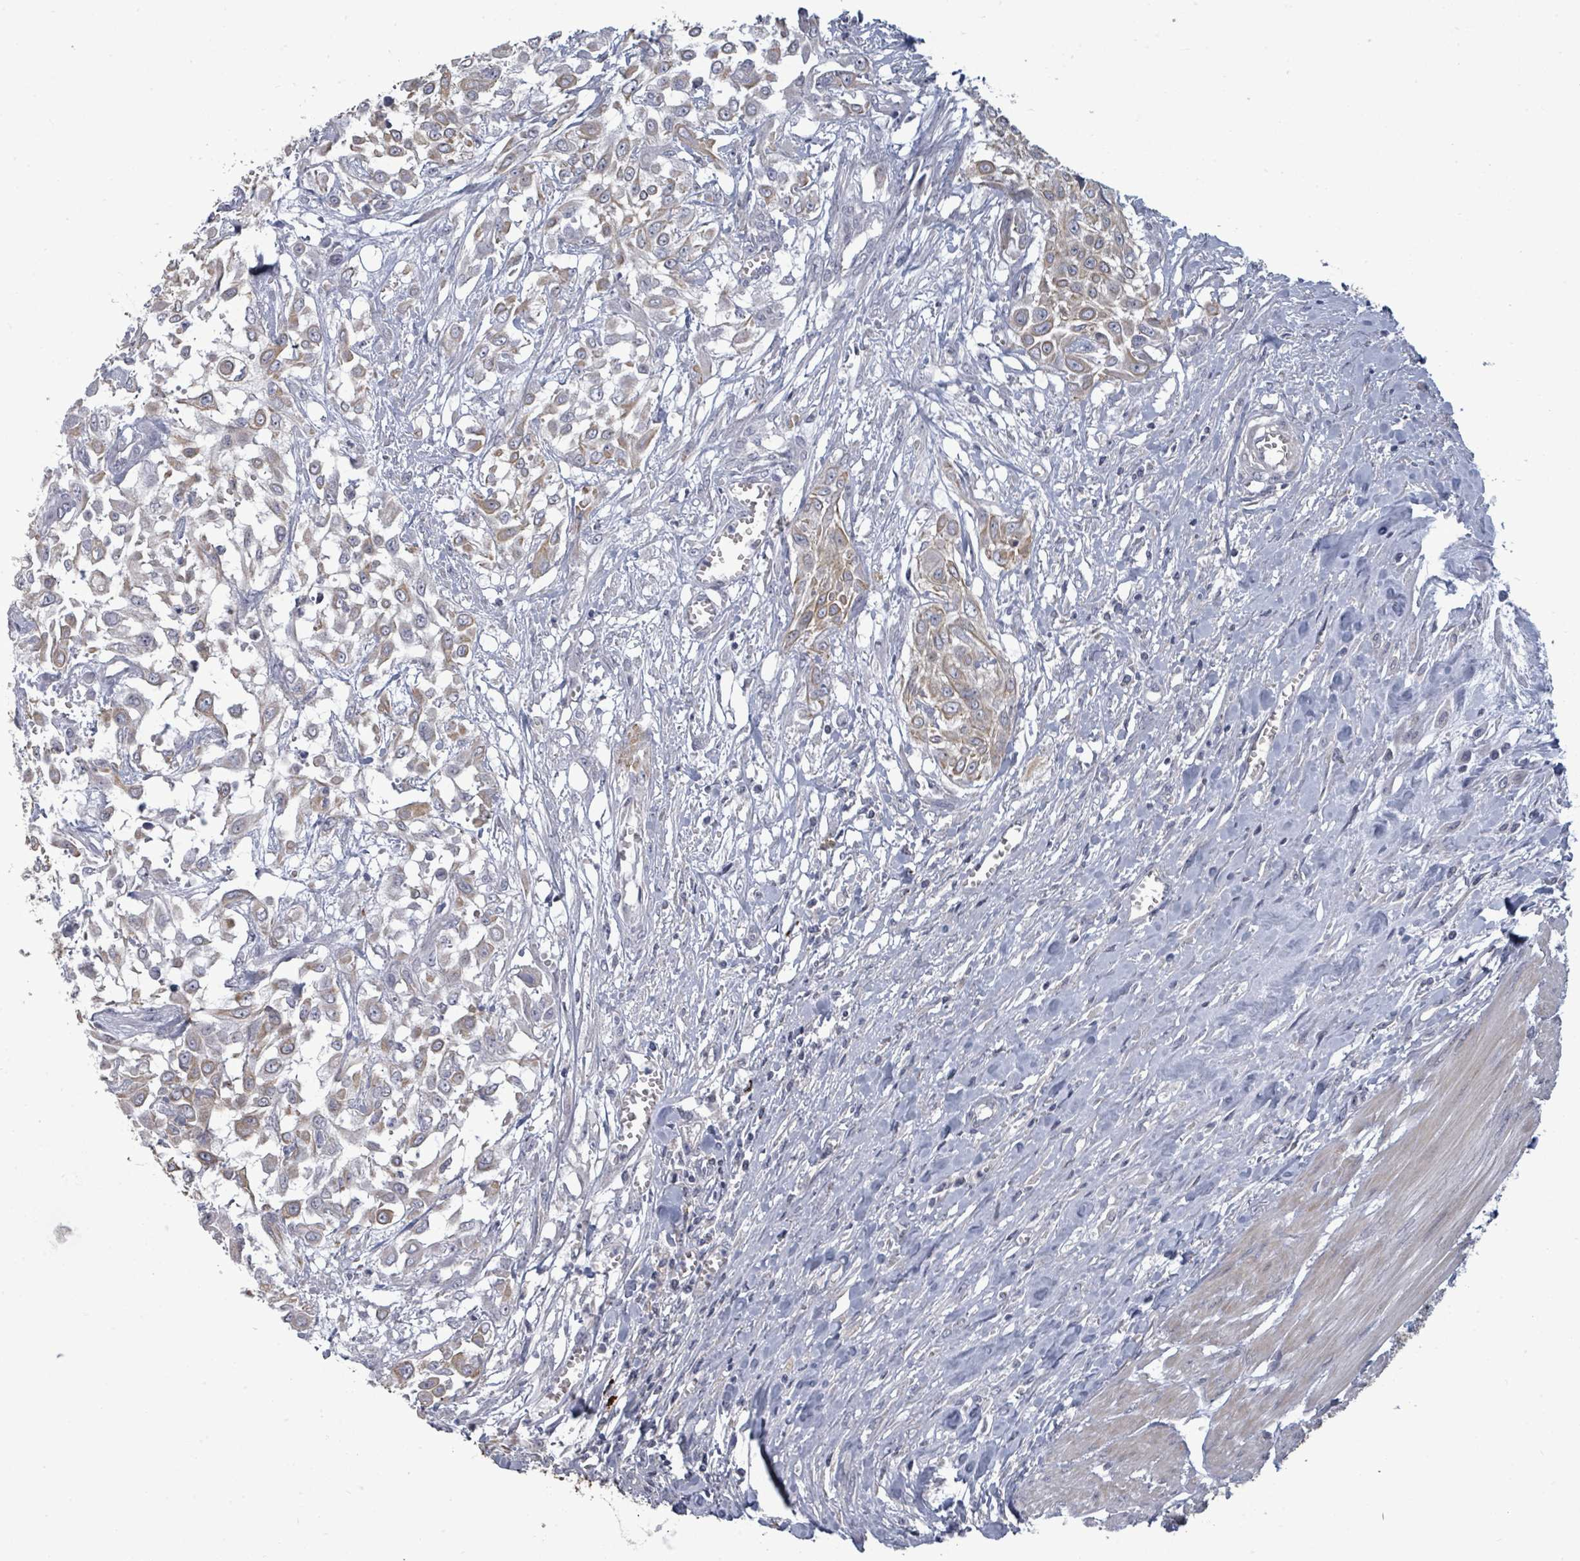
{"staining": {"intensity": "weak", "quantity": "25%-75%", "location": "cytoplasmic/membranous"}, "tissue": "urothelial cancer", "cell_type": "Tumor cells", "image_type": "cancer", "snomed": [{"axis": "morphology", "description": "Urothelial carcinoma, High grade"}, {"axis": "topography", "description": "Urinary bladder"}], "caption": "Brown immunohistochemical staining in human urothelial carcinoma (high-grade) shows weak cytoplasmic/membranous expression in approximately 25%-75% of tumor cells.", "gene": "ASB12", "patient": {"sex": "male", "age": 57}}